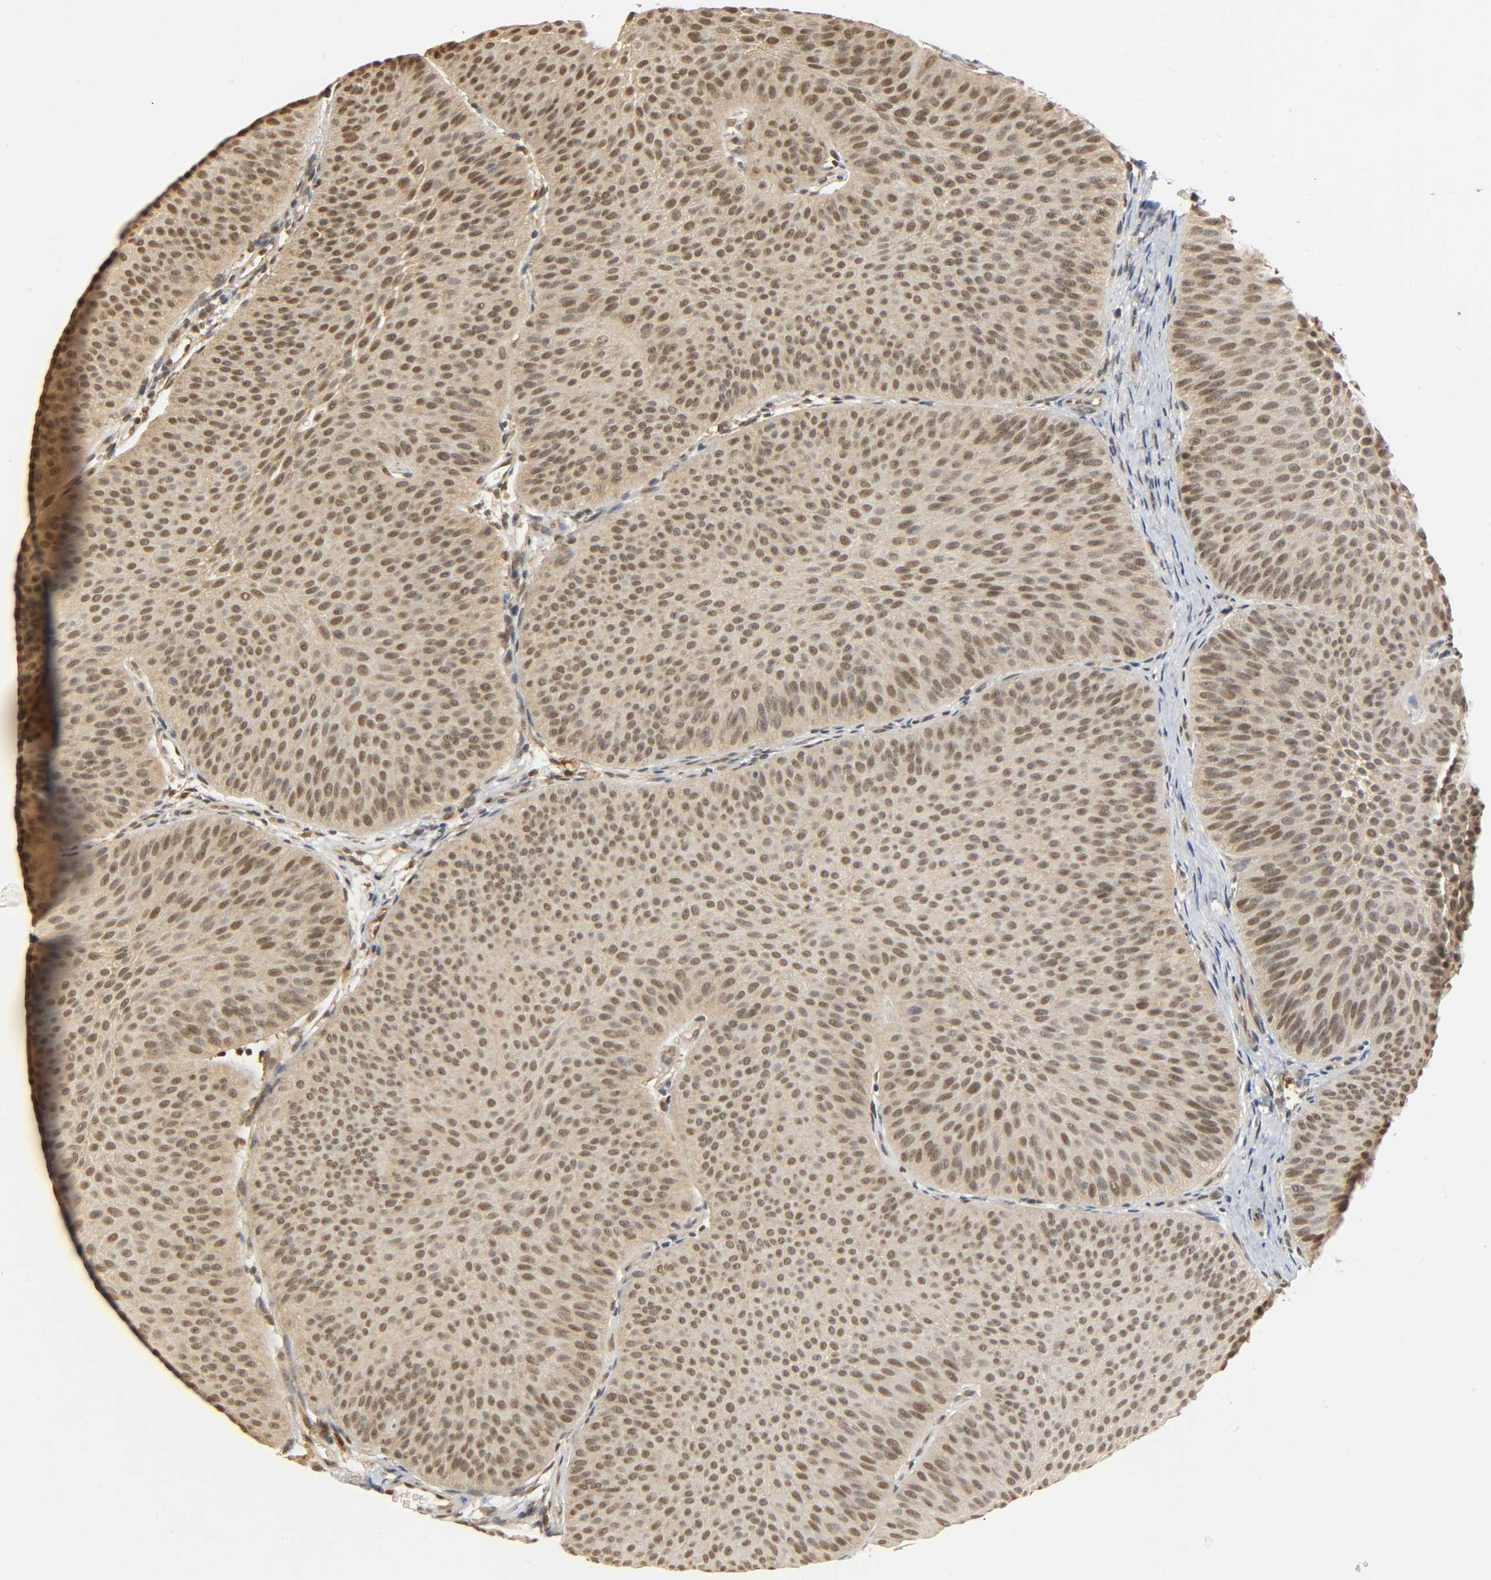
{"staining": {"intensity": "weak", "quantity": ">75%", "location": "cytoplasmic/membranous,nuclear"}, "tissue": "urothelial cancer", "cell_type": "Tumor cells", "image_type": "cancer", "snomed": [{"axis": "morphology", "description": "Urothelial carcinoma, Low grade"}, {"axis": "topography", "description": "Urinary bladder"}], "caption": "Low-grade urothelial carcinoma stained with a brown dye displays weak cytoplasmic/membranous and nuclear positive expression in about >75% of tumor cells.", "gene": "ZFPM2", "patient": {"sex": "female", "age": 60}}